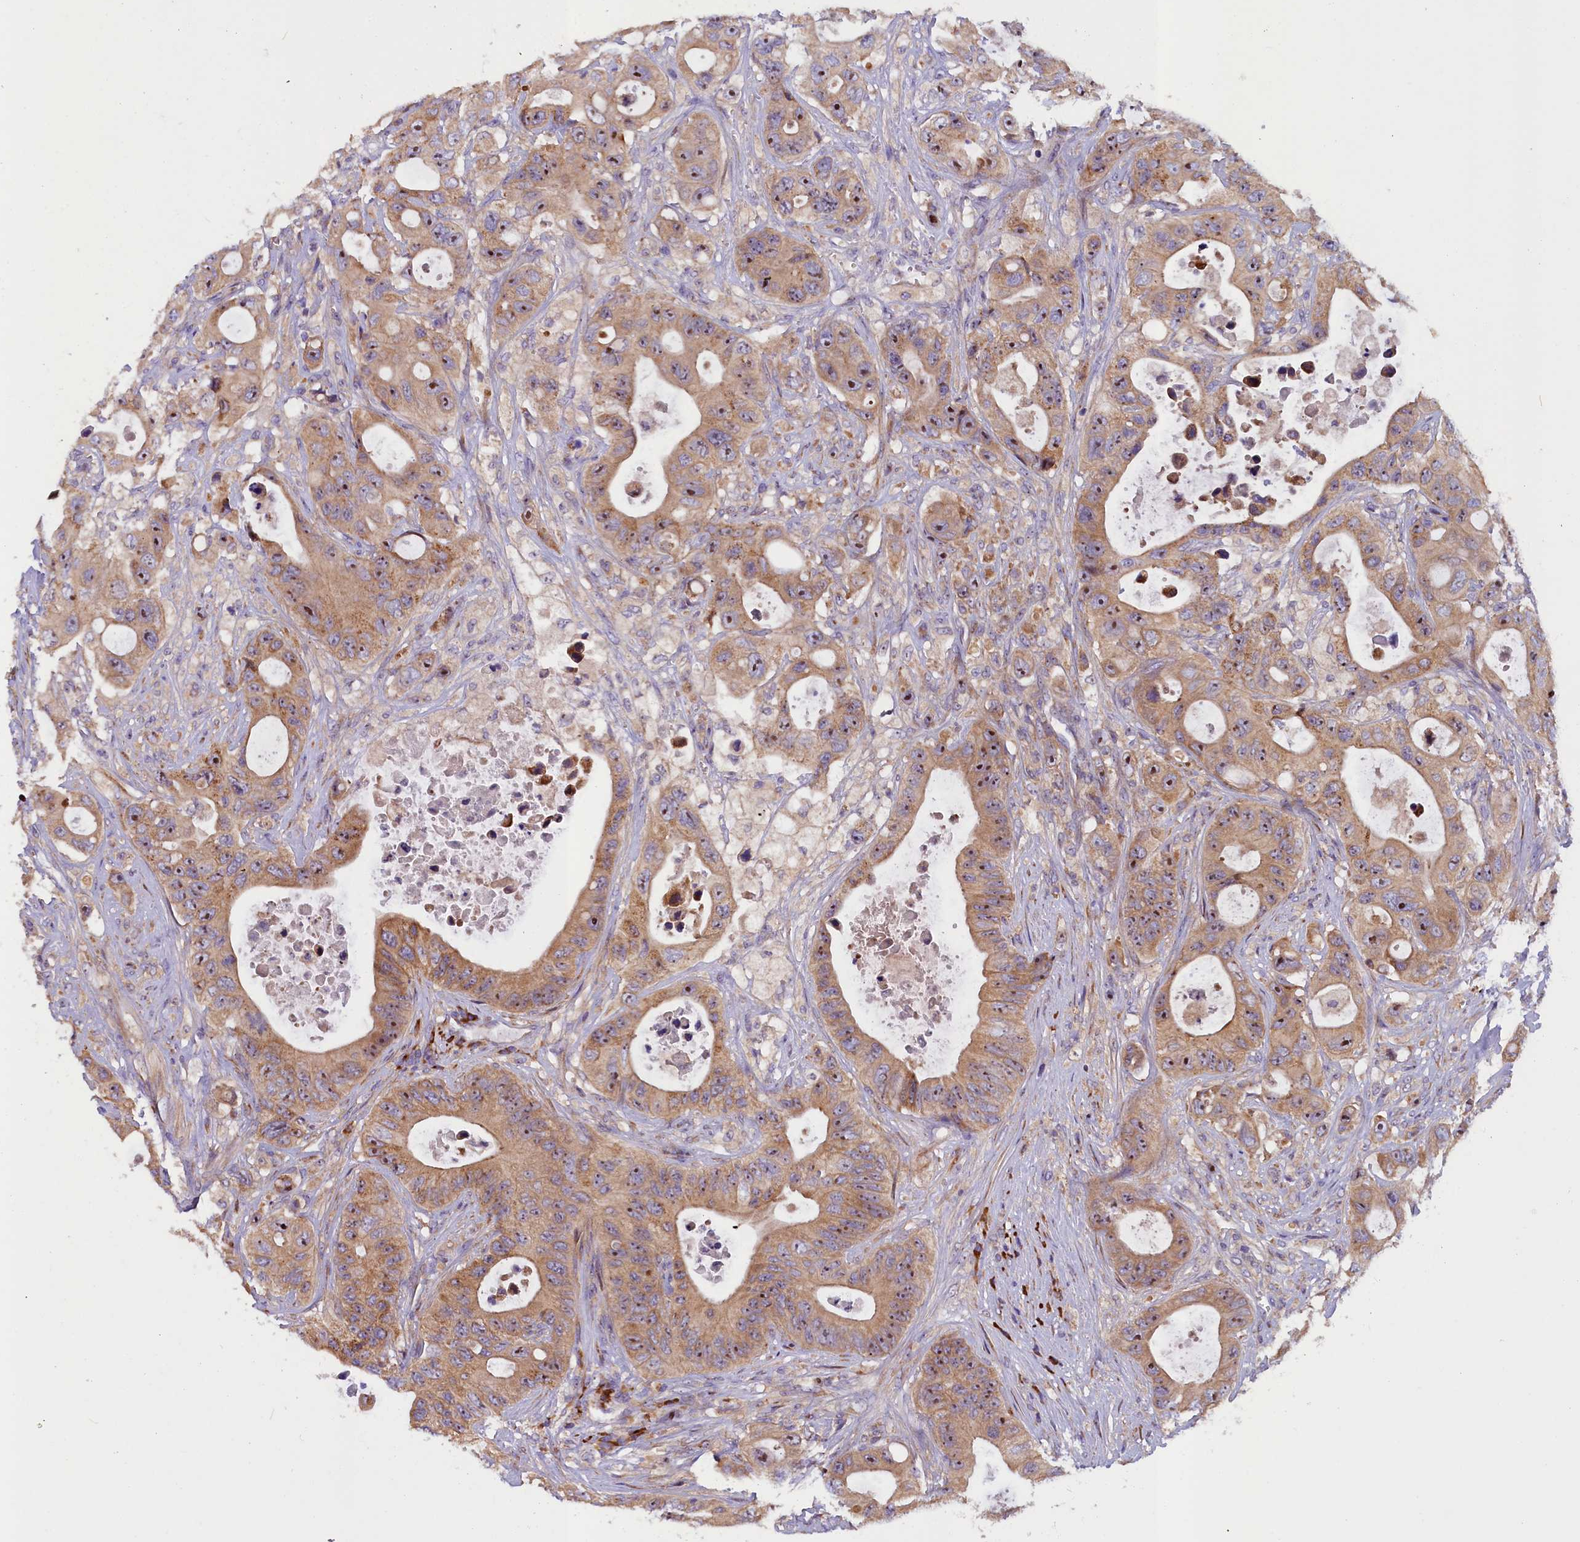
{"staining": {"intensity": "moderate", "quantity": ">75%", "location": "cytoplasmic/membranous,nuclear"}, "tissue": "colorectal cancer", "cell_type": "Tumor cells", "image_type": "cancer", "snomed": [{"axis": "morphology", "description": "Adenocarcinoma, NOS"}, {"axis": "topography", "description": "Colon"}], "caption": "The micrograph displays a brown stain indicating the presence of a protein in the cytoplasmic/membranous and nuclear of tumor cells in colorectal cancer. (DAB IHC, brown staining for protein, blue staining for nuclei).", "gene": "FRY", "patient": {"sex": "female", "age": 46}}